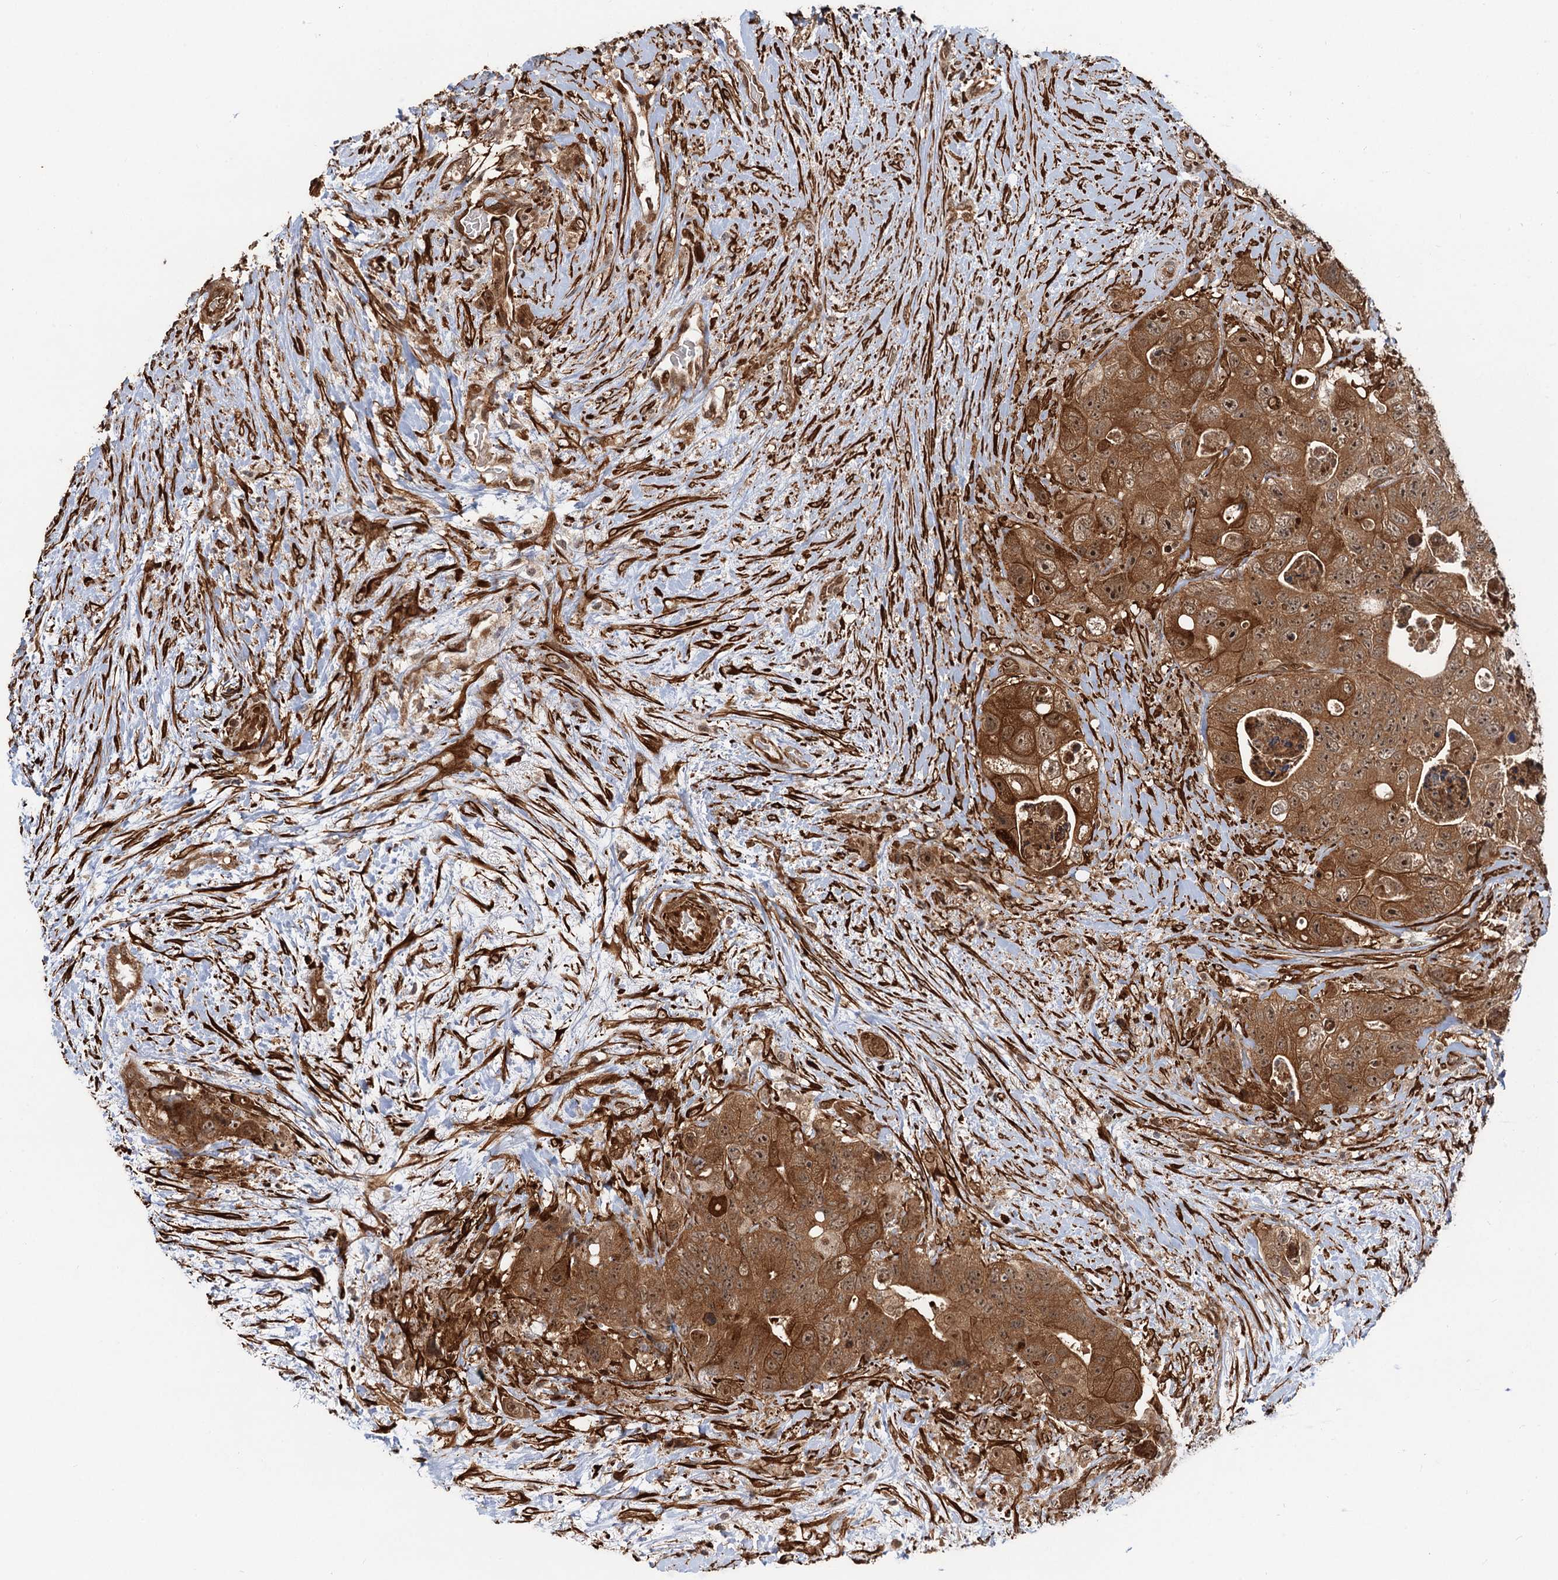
{"staining": {"intensity": "strong", "quantity": ">75%", "location": "cytoplasmic/membranous,nuclear"}, "tissue": "colorectal cancer", "cell_type": "Tumor cells", "image_type": "cancer", "snomed": [{"axis": "morphology", "description": "Adenocarcinoma, NOS"}, {"axis": "topography", "description": "Colon"}], "caption": "DAB (3,3'-diaminobenzidine) immunohistochemical staining of human adenocarcinoma (colorectal) shows strong cytoplasmic/membranous and nuclear protein expression in about >75% of tumor cells.", "gene": "SNRNP25", "patient": {"sex": "female", "age": 46}}